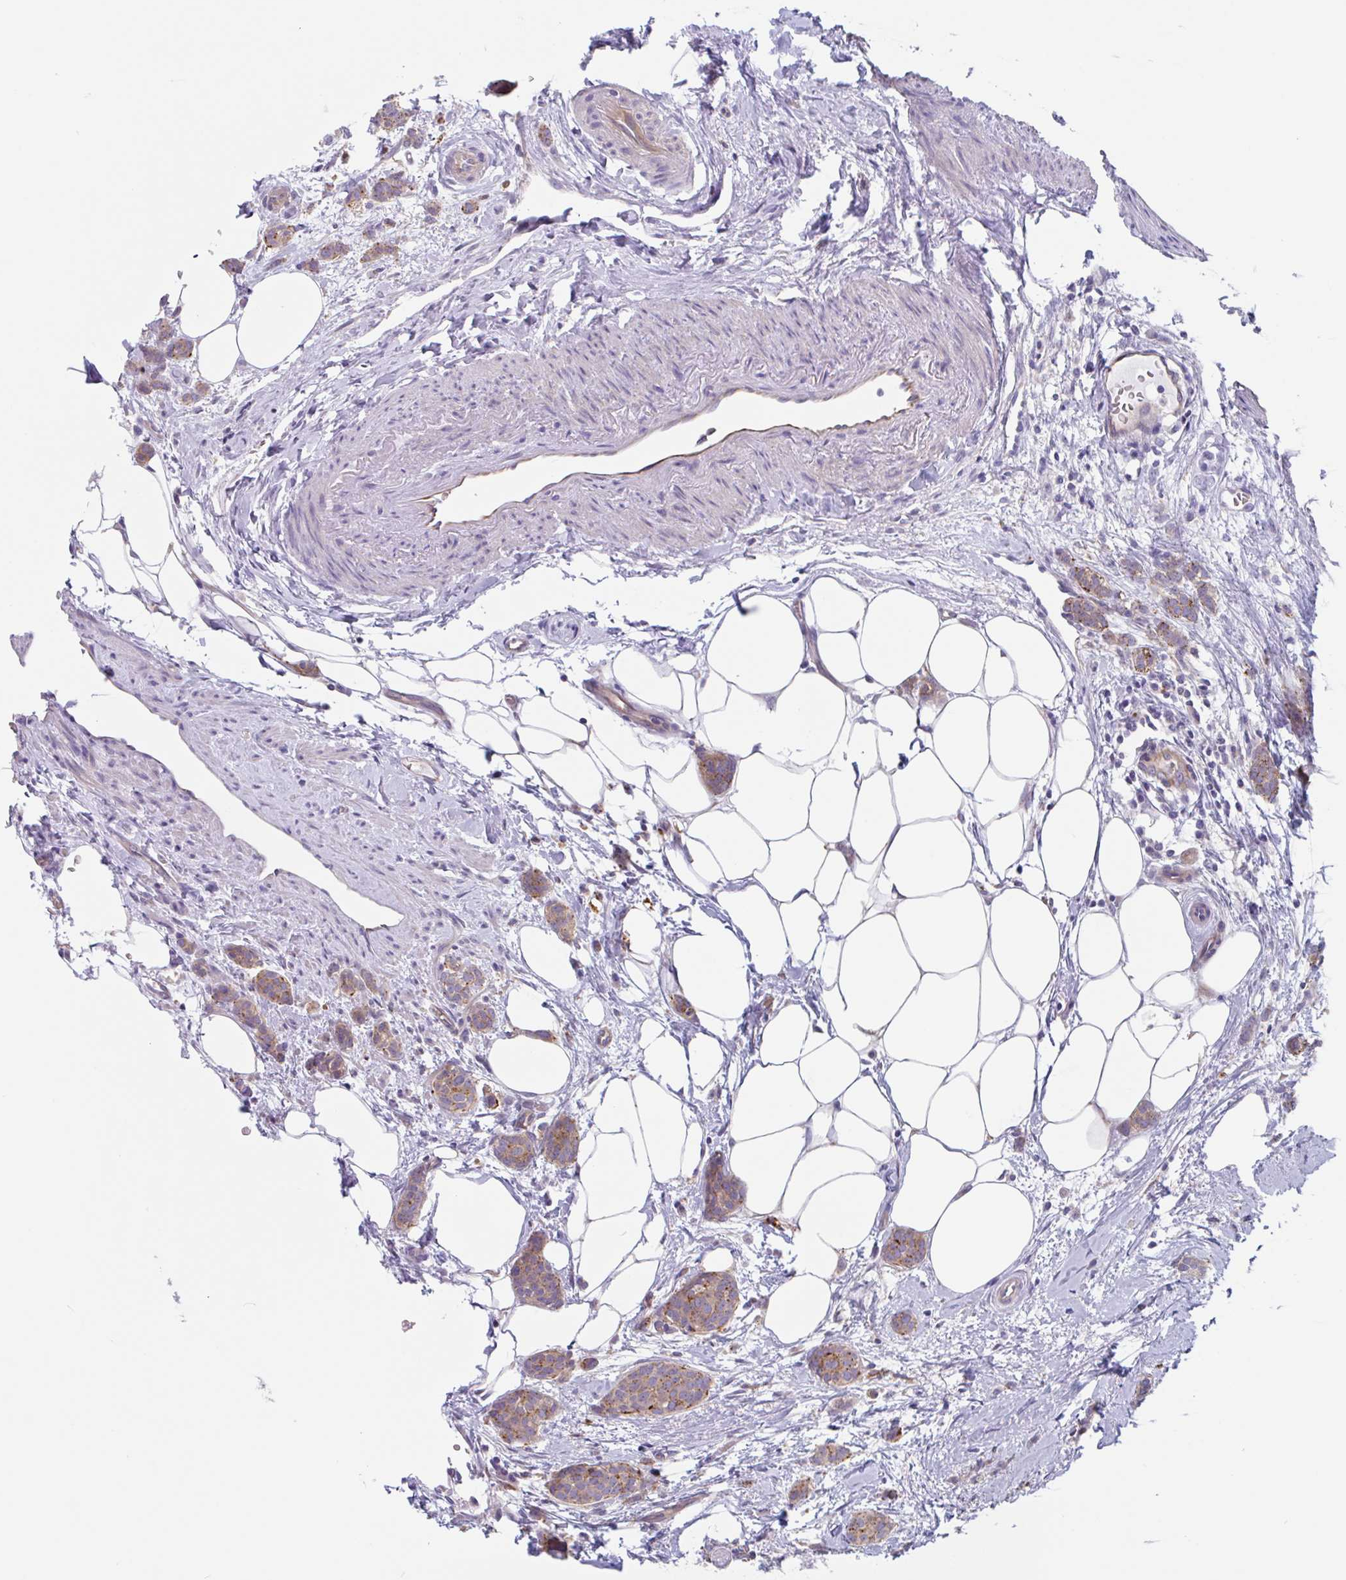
{"staining": {"intensity": "moderate", "quantity": ">75%", "location": "cytoplasmic/membranous"}, "tissue": "breast cancer", "cell_type": "Tumor cells", "image_type": "cancer", "snomed": [{"axis": "morphology", "description": "Duct carcinoma"}, {"axis": "topography", "description": "Breast"}], "caption": "Breast cancer stained with immunohistochemistry demonstrates moderate cytoplasmic/membranous positivity in approximately >75% of tumor cells.", "gene": "LENG9", "patient": {"sex": "female", "age": 72}}